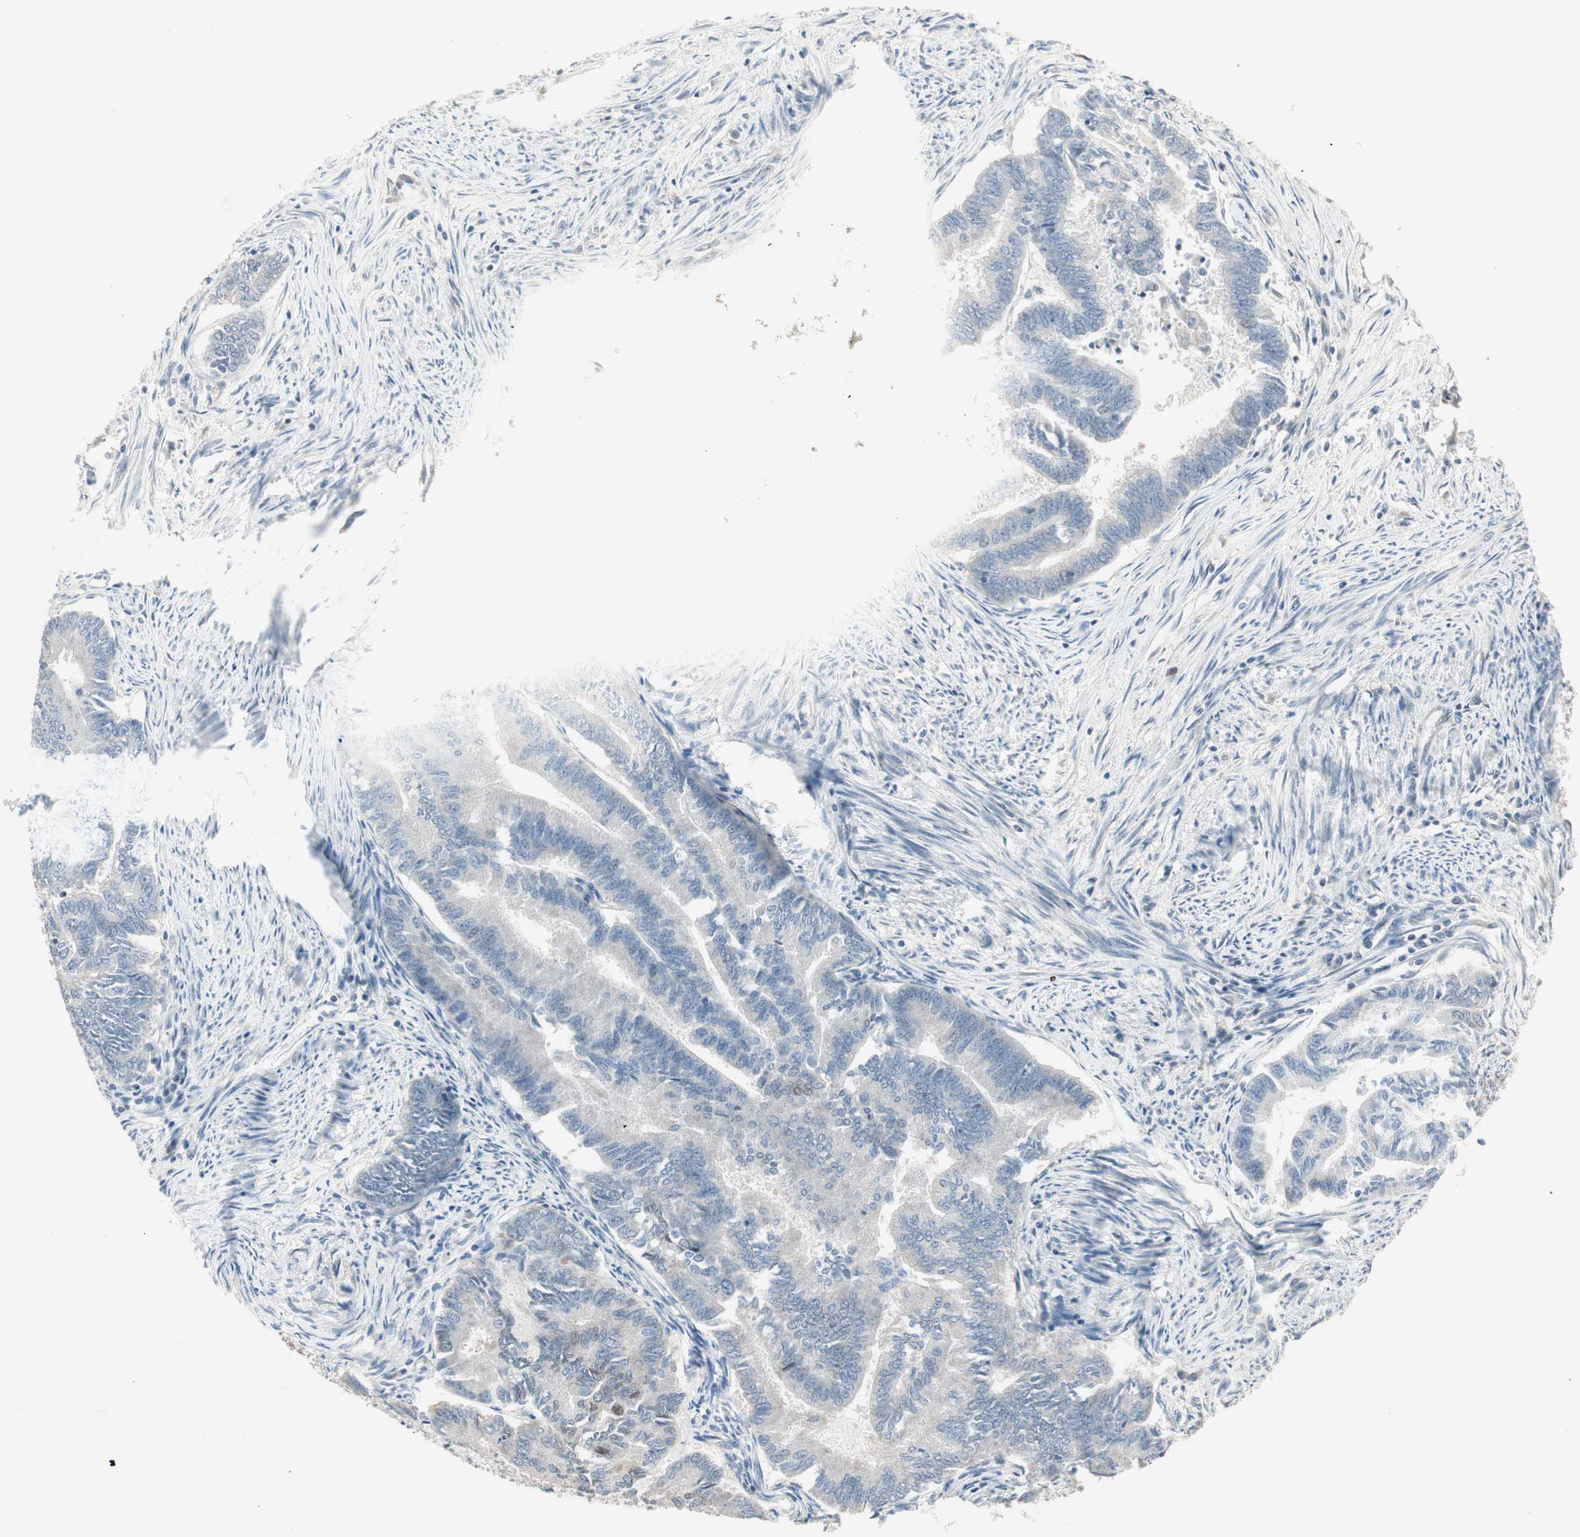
{"staining": {"intensity": "moderate", "quantity": "<25%", "location": "nuclear"}, "tissue": "endometrial cancer", "cell_type": "Tumor cells", "image_type": "cancer", "snomed": [{"axis": "morphology", "description": "Adenocarcinoma, NOS"}, {"axis": "topography", "description": "Endometrium"}], "caption": "Protein expression analysis of endometrial adenocarcinoma demonstrates moderate nuclear positivity in about <25% of tumor cells.", "gene": "PDZK1", "patient": {"sex": "female", "age": 86}}